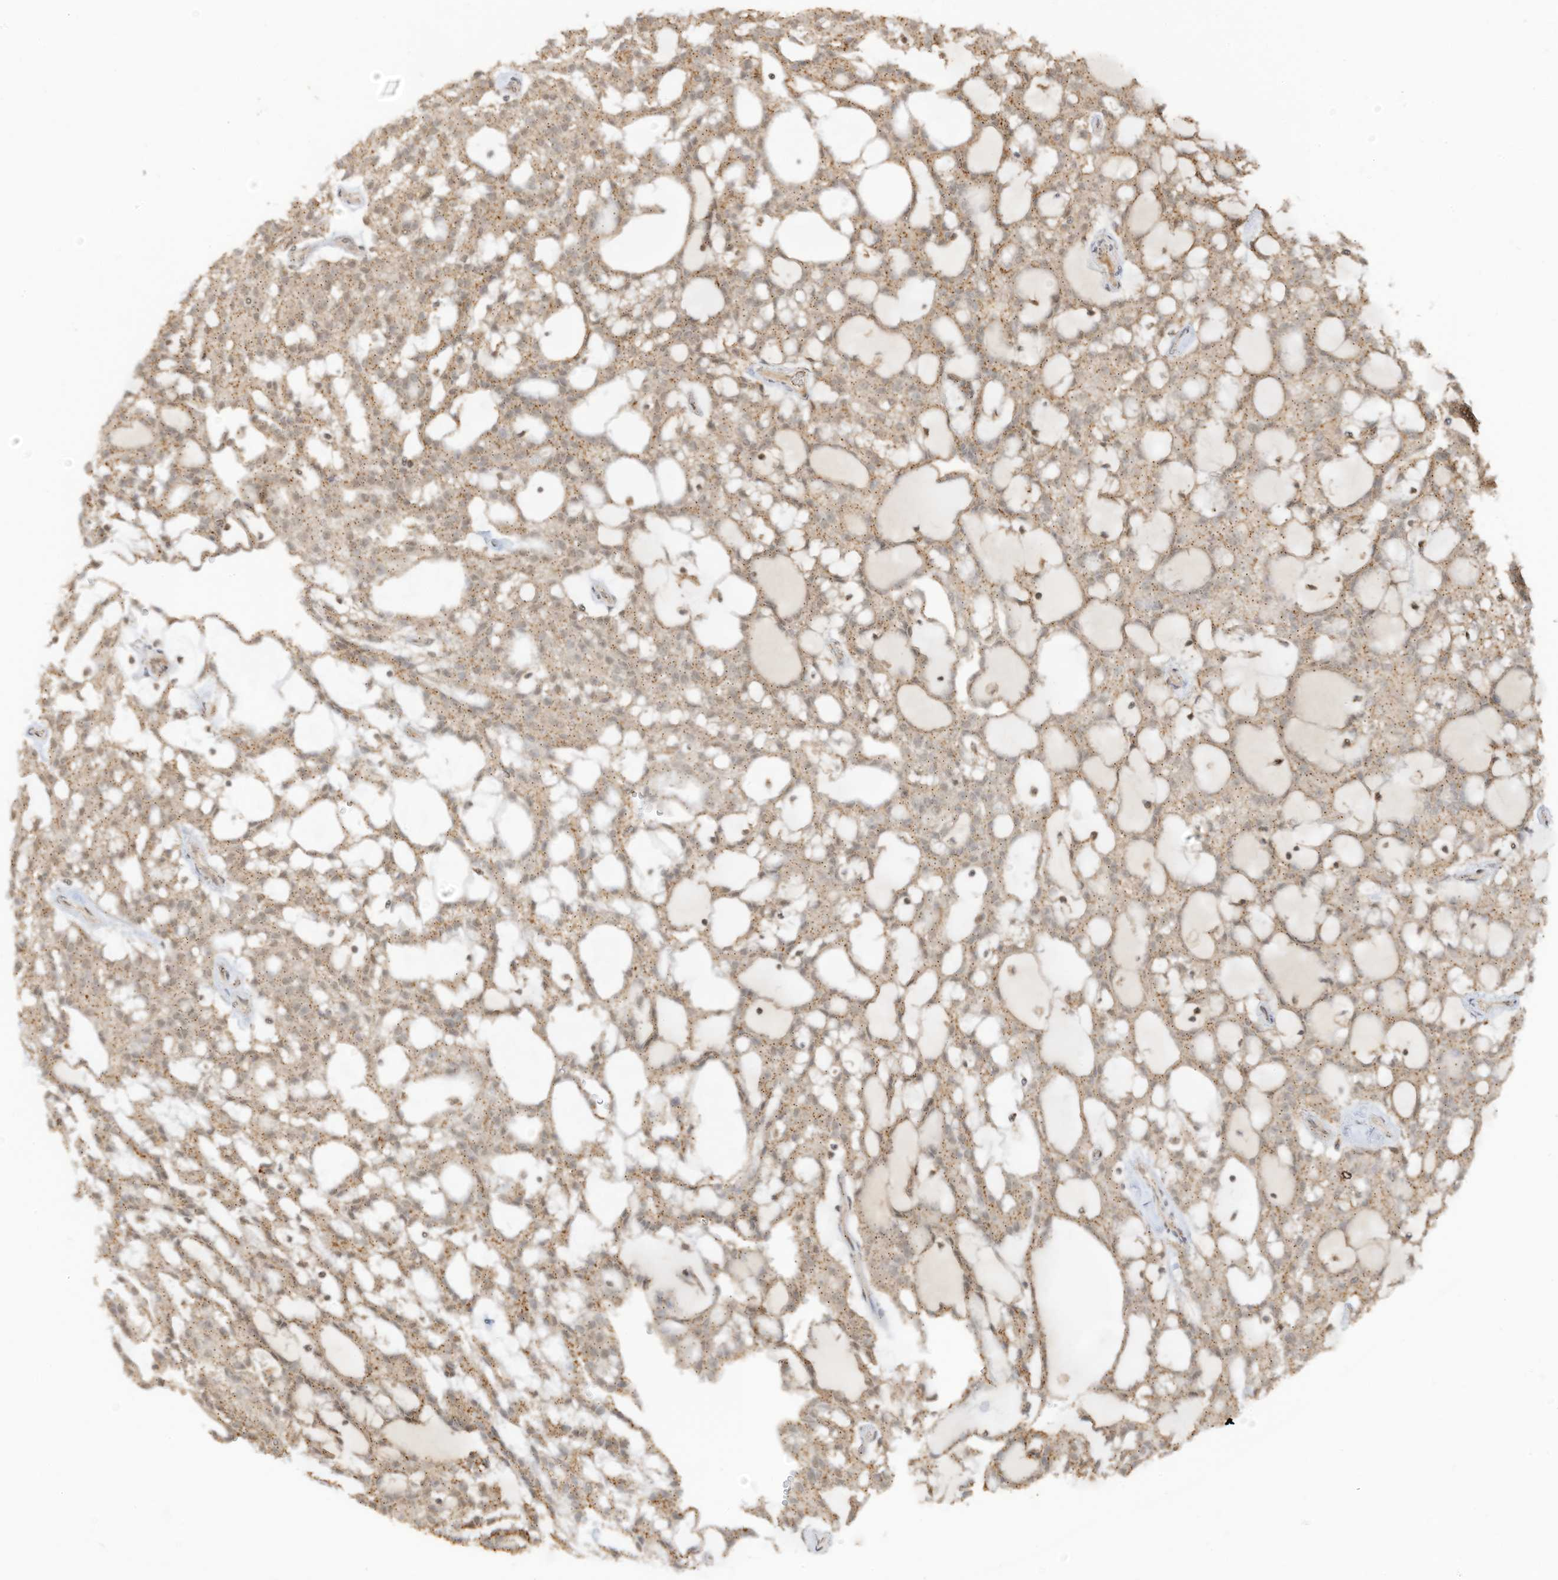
{"staining": {"intensity": "moderate", "quantity": "25%-75%", "location": "cytoplasmic/membranous"}, "tissue": "renal cancer", "cell_type": "Tumor cells", "image_type": "cancer", "snomed": [{"axis": "morphology", "description": "Adenocarcinoma, NOS"}, {"axis": "topography", "description": "Kidney"}], "caption": "Adenocarcinoma (renal) stained for a protein (brown) exhibits moderate cytoplasmic/membranous positive staining in approximately 25%-75% of tumor cells.", "gene": "N4BP3", "patient": {"sex": "male", "age": 63}}